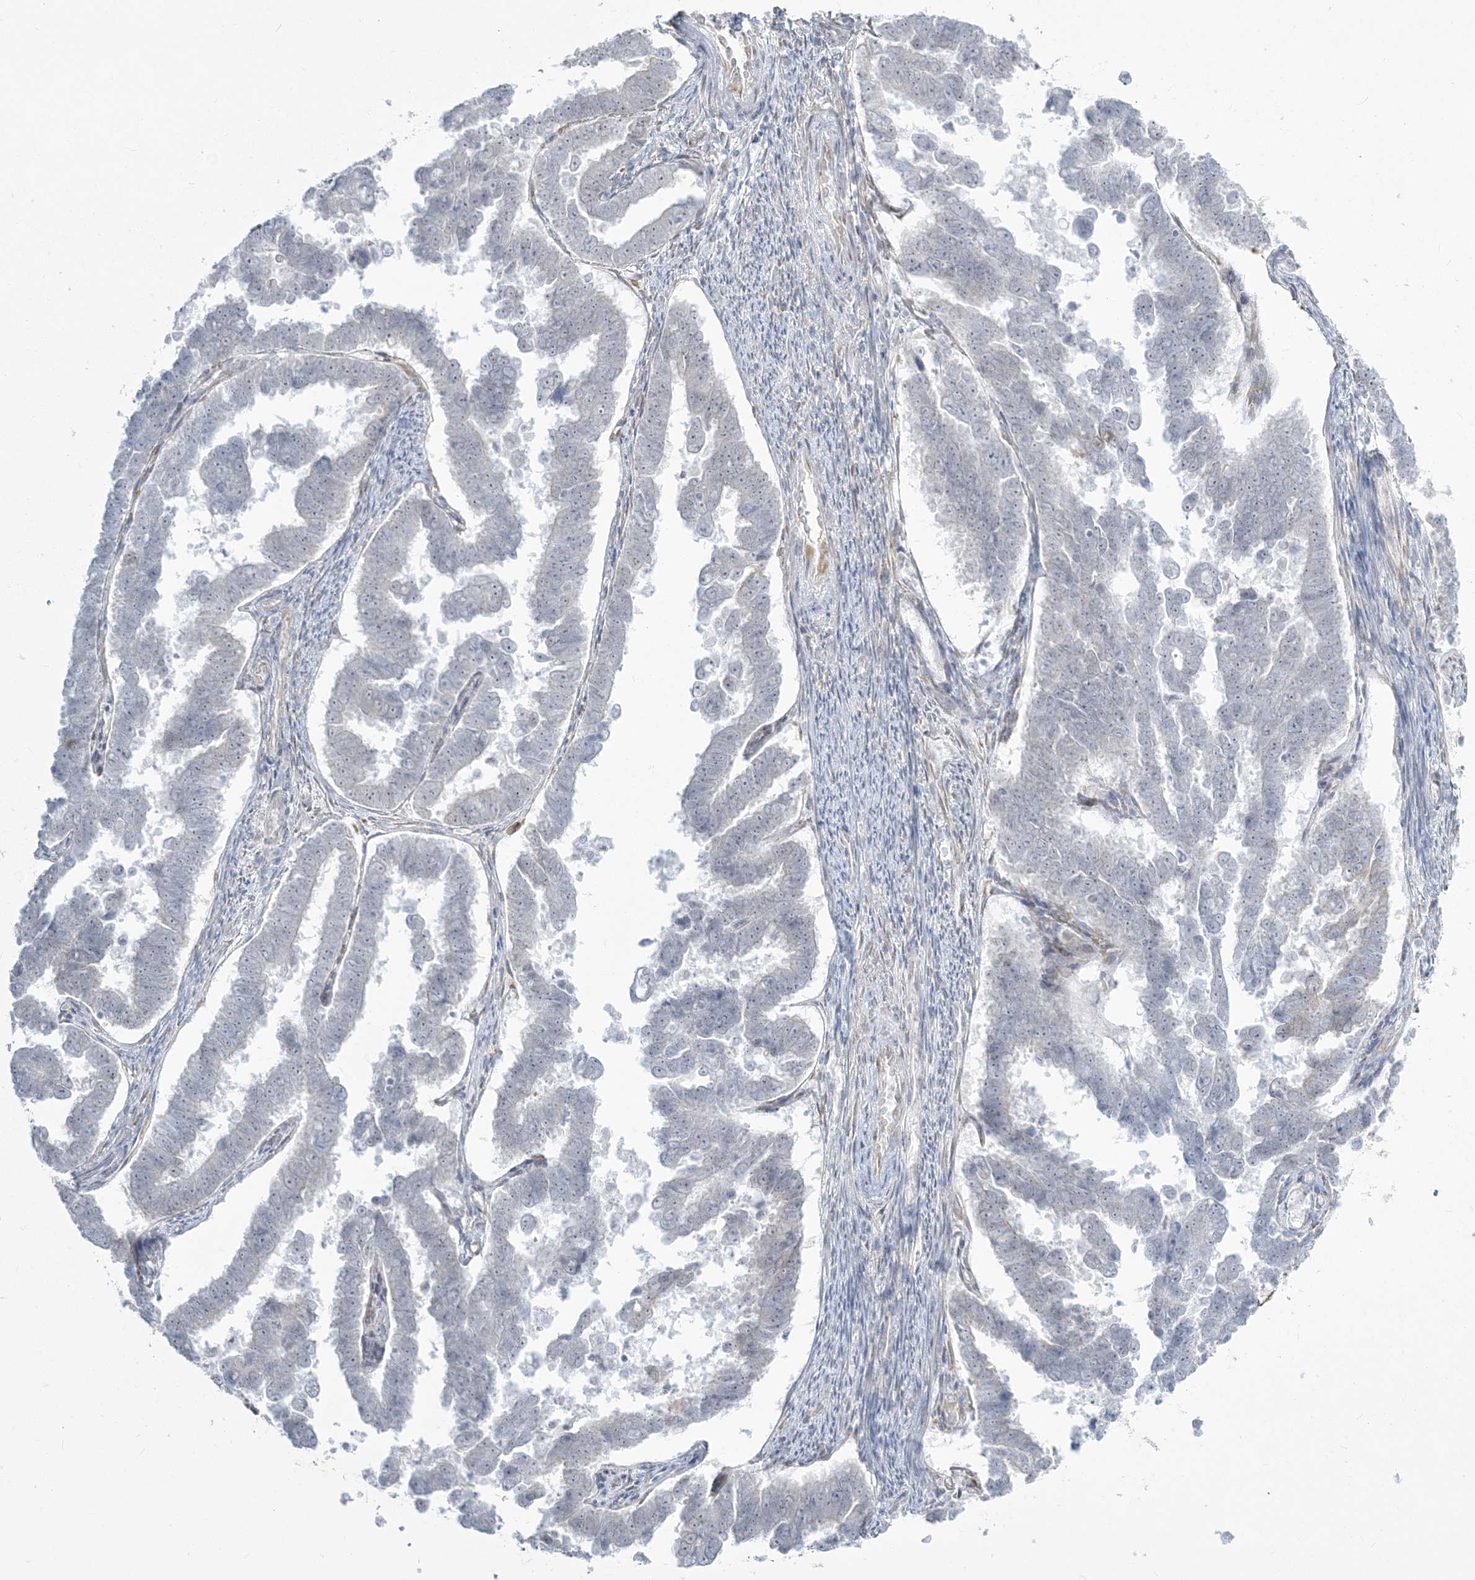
{"staining": {"intensity": "negative", "quantity": "none", "location": "none"}, "tissue": "endometrial cancer", "cell_type": "Tumor cells", "image_type": "cancer", "snomed": [{"axis": "morphology", "description": "Adenocarcinoma, NOS"}, {"axis": "topography", "description": "Endometrium"}], "caption": "Tumor cells are negative for brown protein staining in adenocarcinoma (endometrial).", "gene": "ZC3H6", "patient": {"sex": "female", "age": 75}}